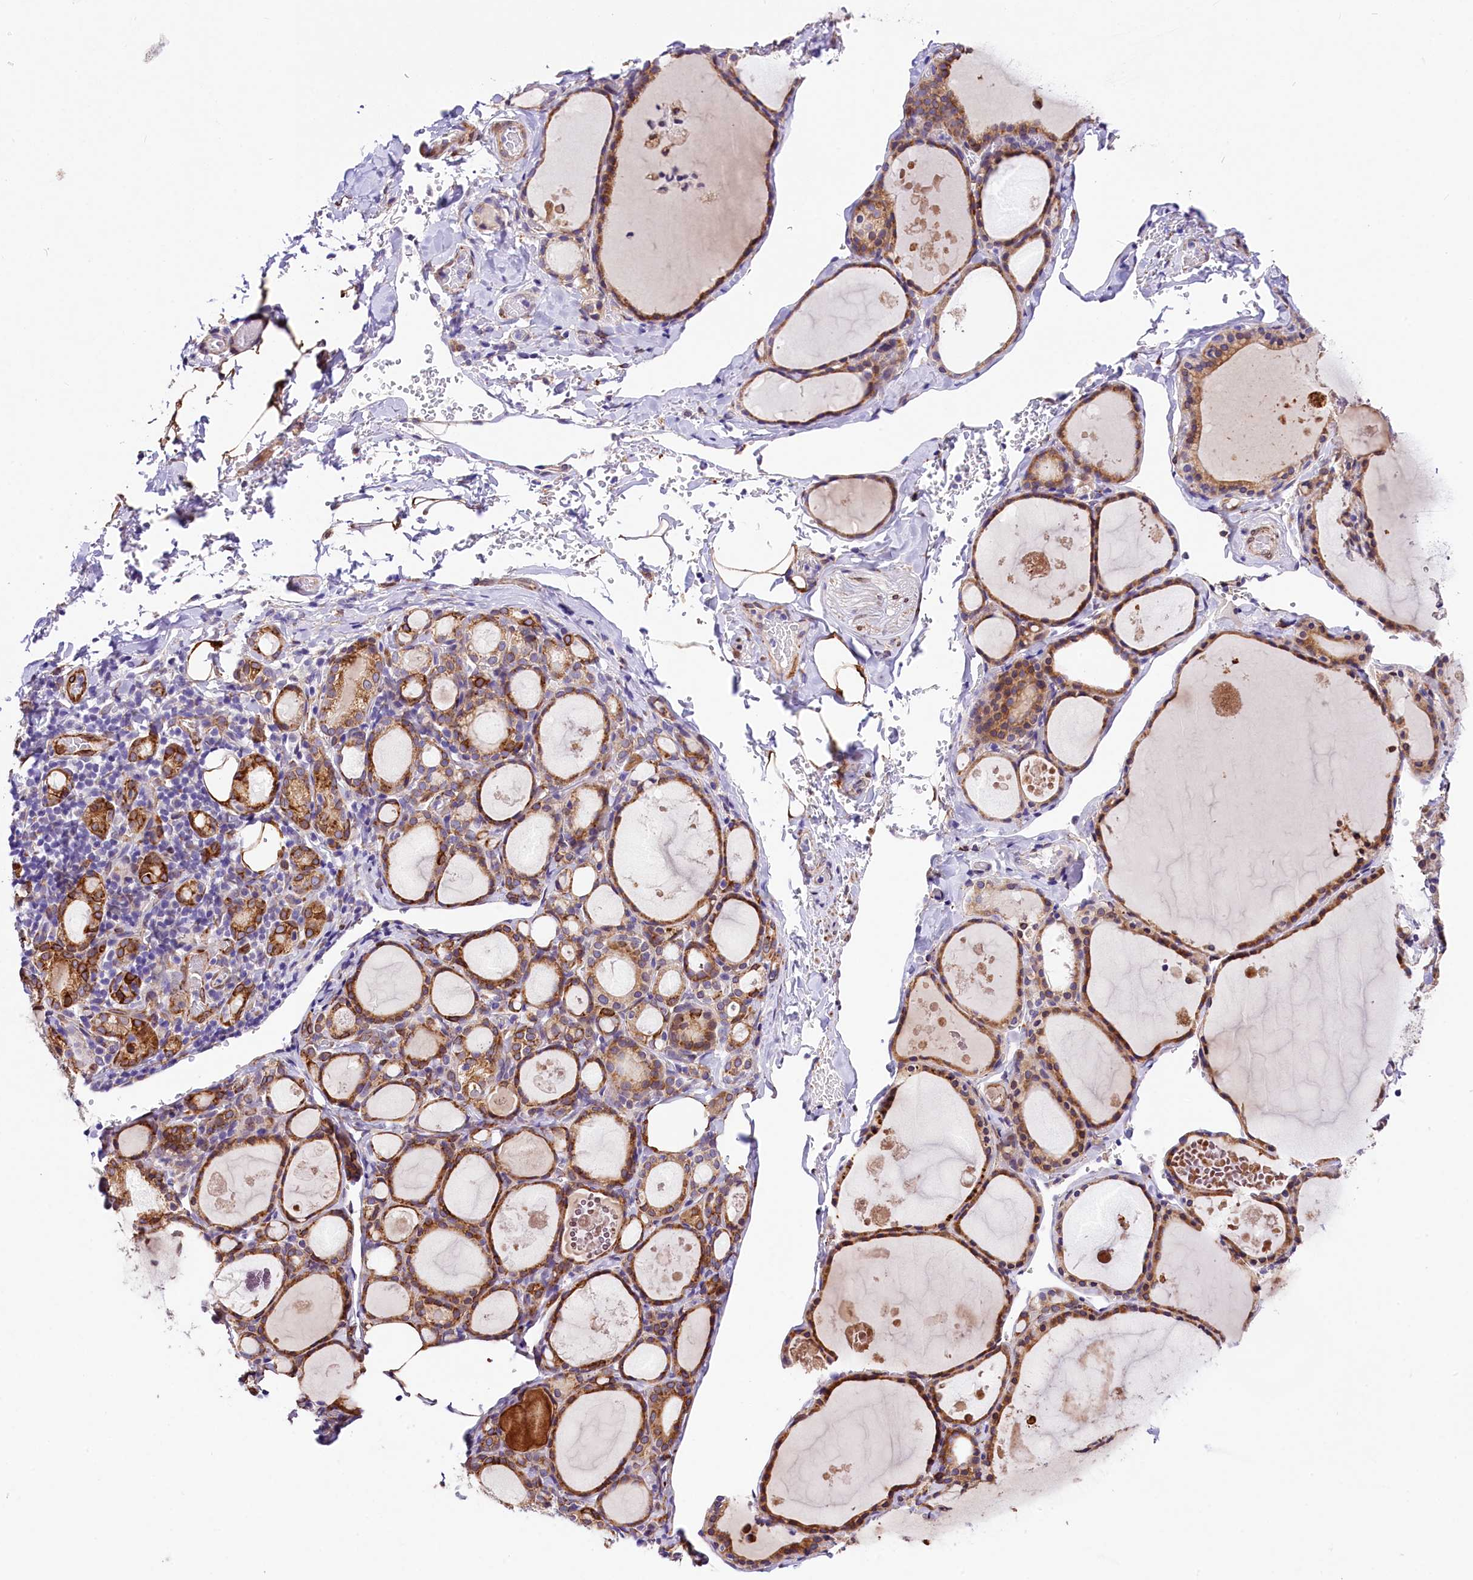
{"staining": {"intensity": "moderate", "quantity": ">75%", "location": "cytoplasmic/membranous"}, "tissue": "thyroid gland", "cell_type": "Glandular cells", "image_type": "normal", "snomed": [{"axis": "morphology", "description": "Normal tissue, NOS"}, {"axis": "topography", "description": "Thyroid gland"}], "caption": "Immunohistochemistry (IHC) staining of benign thyroid gland, which demonstrates medium levels of moderate cytoplasmic/membranous positivity in approximately >75% of glandular cells indicating moderate cytoplasmic/membranous protein expression. The staining was performed using DAB (brown) for protein detection and nuclei were counterstained in hematoxylin (blue).", "gene": "ITGA1", "patient": {"sex": "male", "age": 56}}